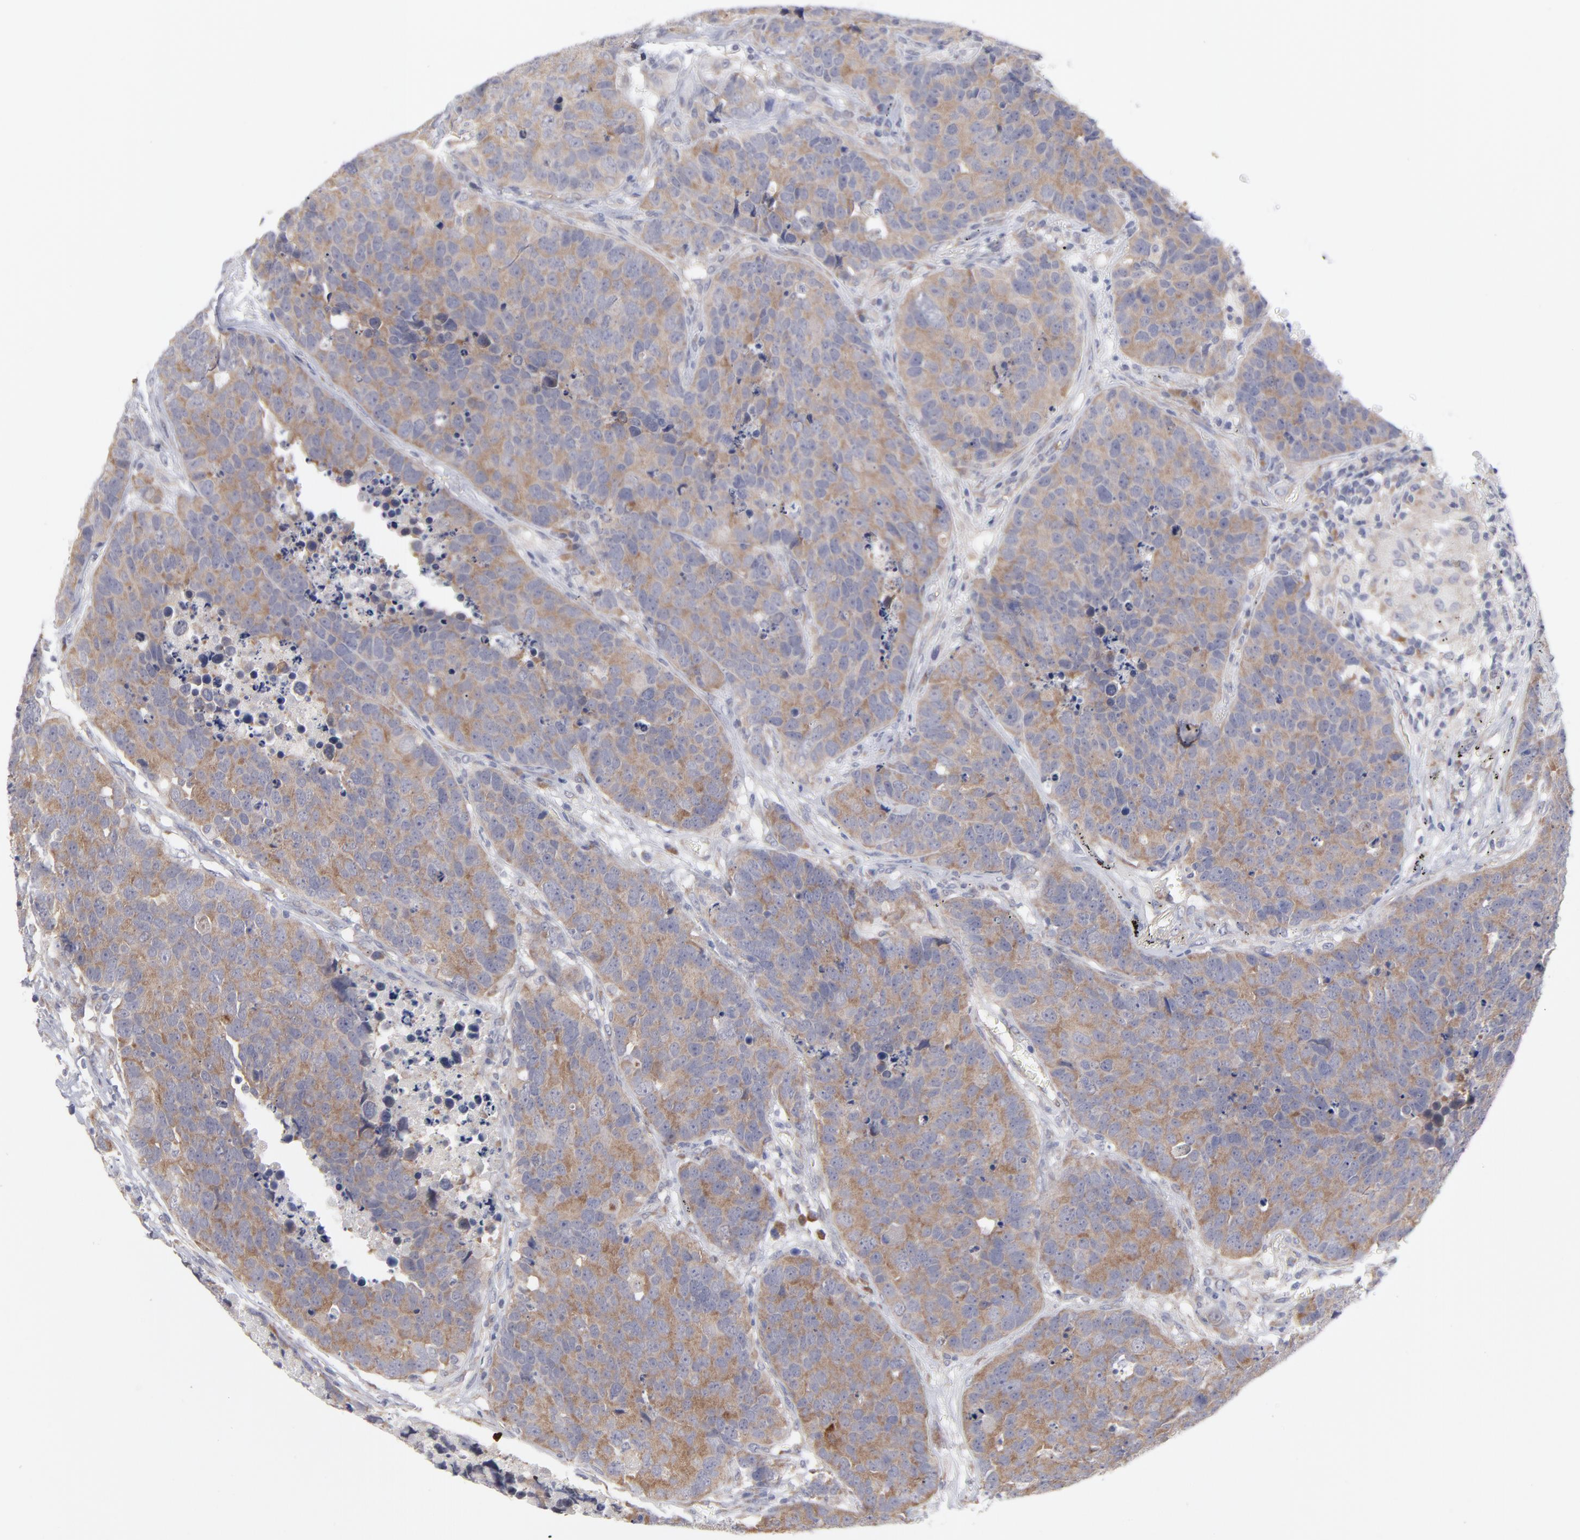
{"staining": {"intensity": "weak", "quantity": ">75%", "location": "cytoplasmic/membranous"}, "tissue": "carcinoid", "cell_type": "Tumor cells", "image_type": "cancer", "snomed": [{"axis": "morphology", "description": "Carcinoid, malignant, NOS"}, {"axis": "topography", "description": "Lung"}], "caption": "Immunohistochemistry (IHC) of carcinoid shows low levels of weak cytoplasmic/membranous expression in about >75% of tumor cells.", "gene": "RPS24", "patient": {"sex": "male", "age": 60}}